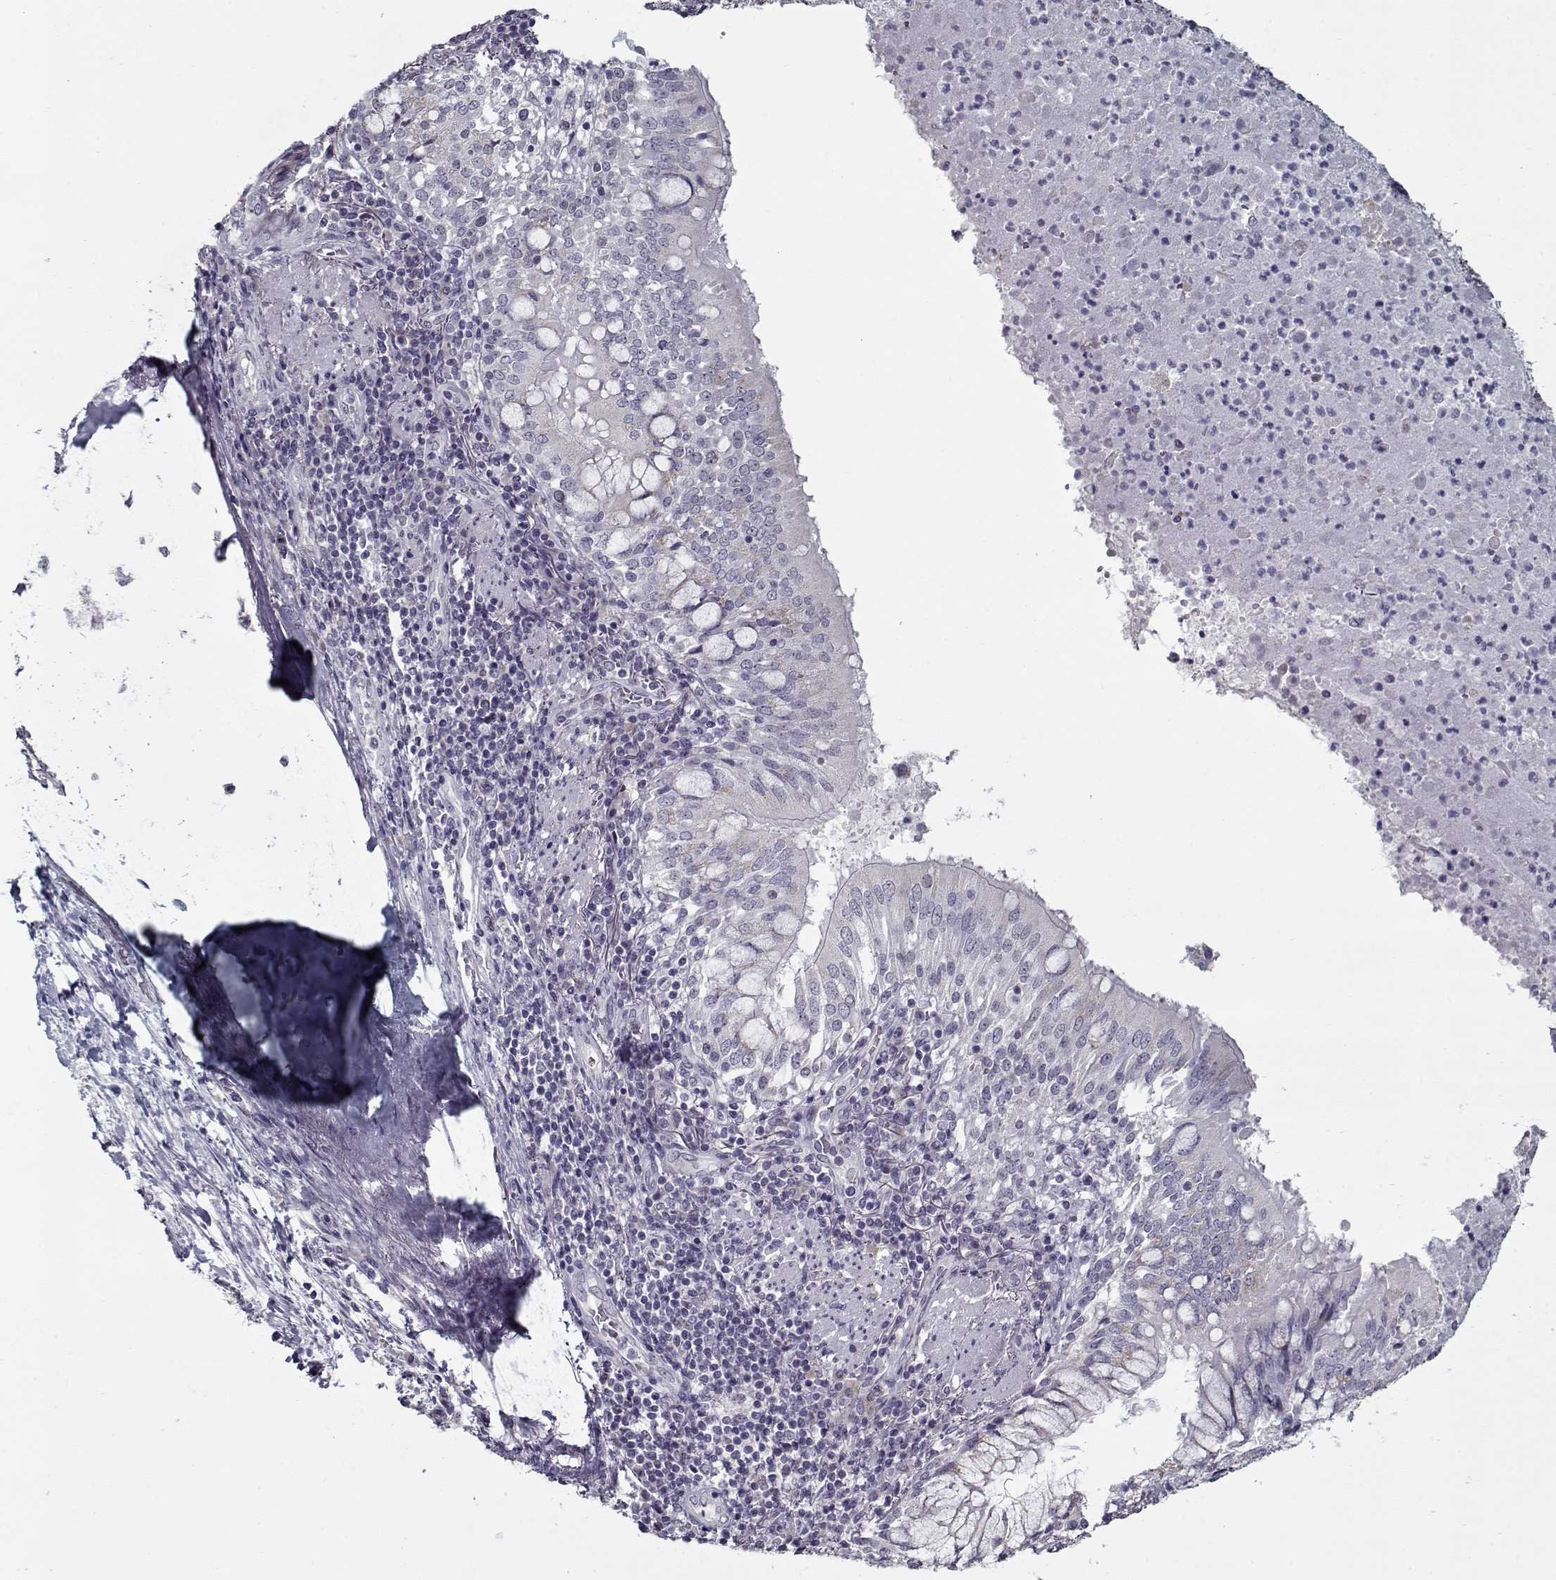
{"staining": {"intensity": "negative", "quantity": "none", "location": "none"}, "tissue": "lung cancer", "cell_type": "Tumor cells", "image_type": "cancer", "snomed": [{"axis": "morphology", "description": "Normal tissue, NOS"}, {"axis": "morphology", "description": "Squamous cell carcinoma, NOS"}, {"axis": "topography", "description": "Bronchus"}, {"axis": "topography", "description": "Lung"}], "caption": "Immunohistochemical staining of lung cancer (squamous cell carcinoma) exhibits no significant staining in tumor cells. (DAB (3,3'-diaminobenzidine) immunohistochemistry with hematoxylin counter stain).", "gene": "SEC16B", "patient": {"sex": "male", "age": 64}}